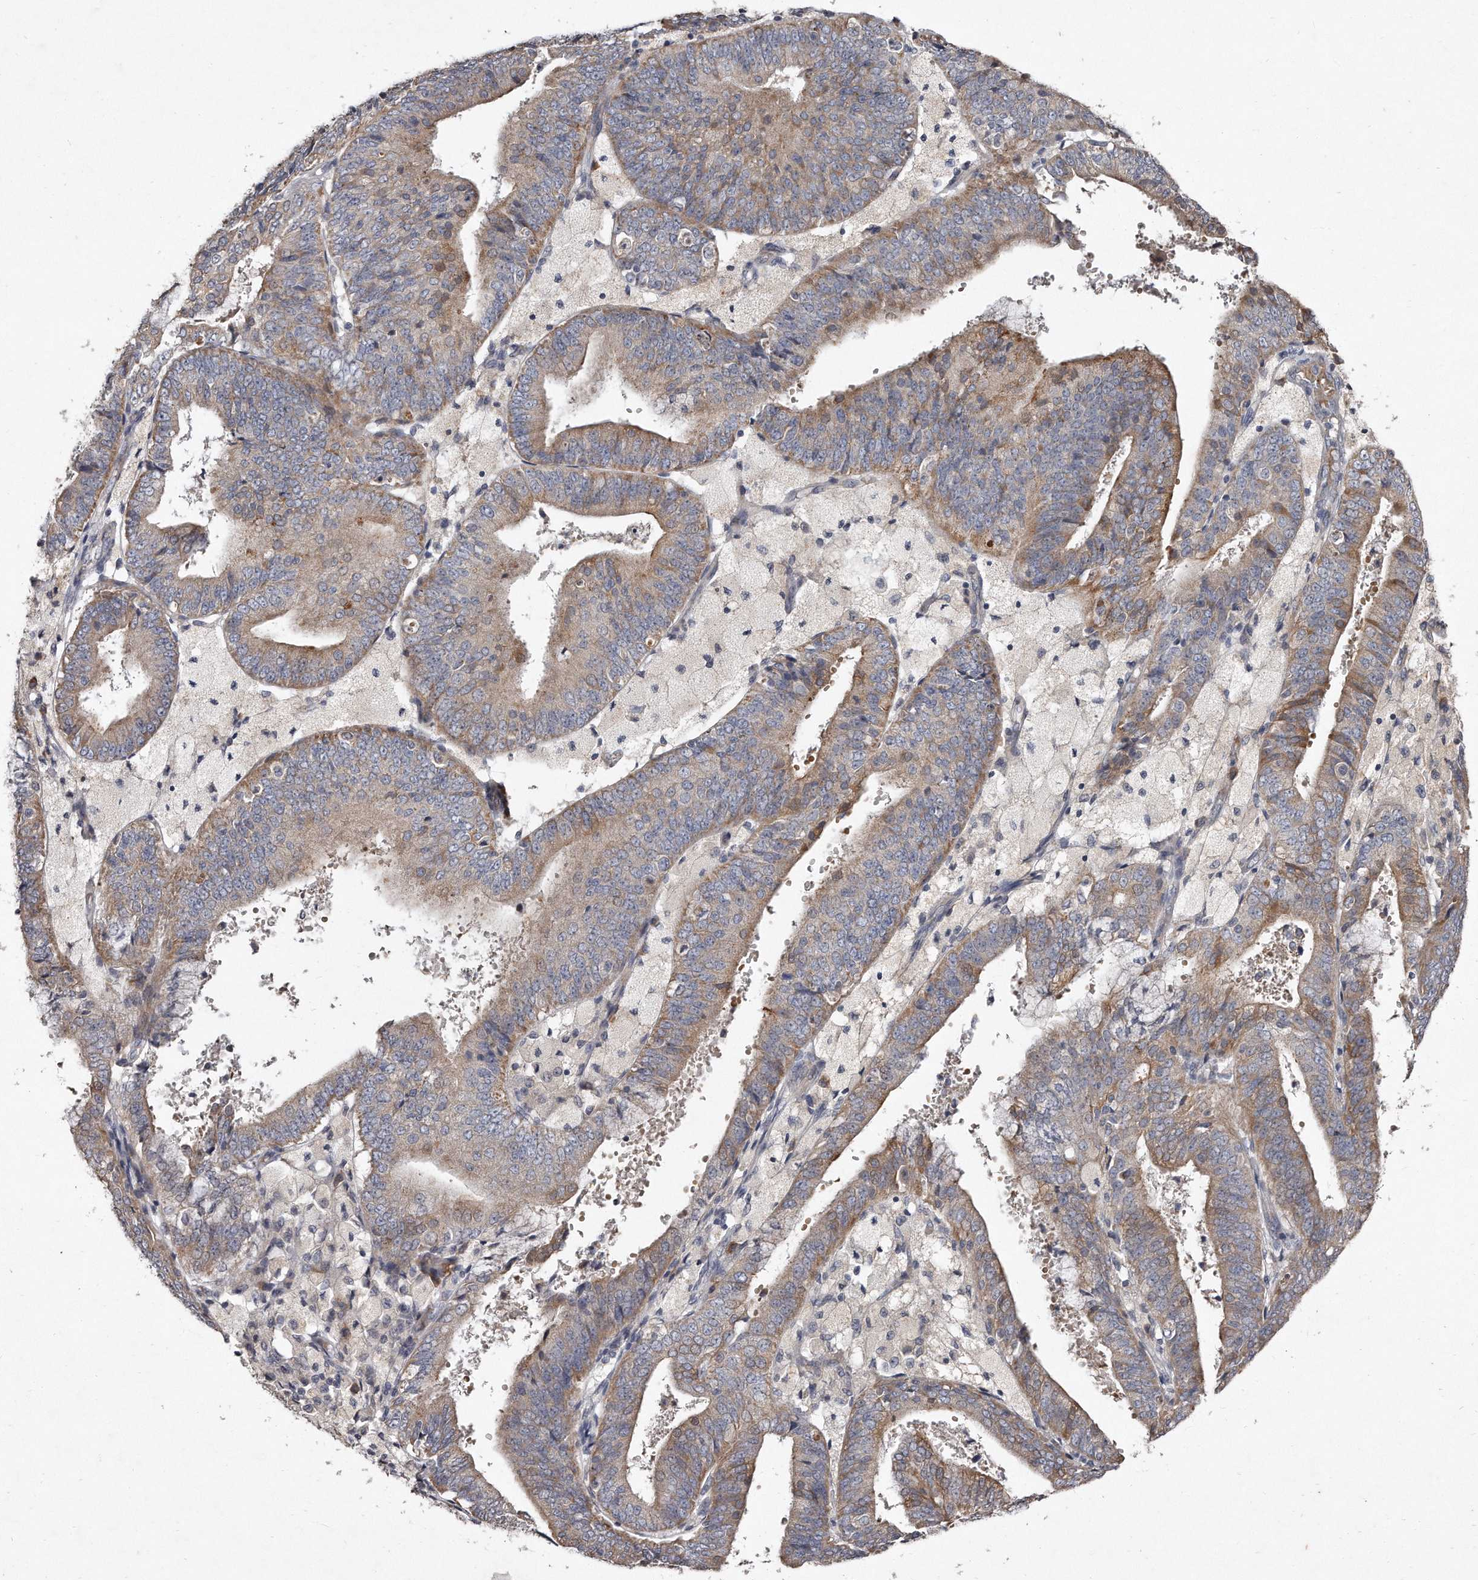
{"staining": {"intensity": "weak", "quantity": ">75%", "location": "cytoplasmic/membranous"}, "tissue": "endometrial cancer", "cell_type": "Tumor cells", "image_type": "cancer", "snomed": [{"axis": "morphology", "description": "Adenocarcinoma, NOS"}, {"axis": "topography", "description": "Endometrium"}], "caption": "Tumor cells show low levels of weak cytoplasmic/membranous positivity in about >75% of cells in human endometrial cancer. The protein is shown in brown color, while the nuclei are stained blue.", "gene": "TECR", "patient": {"sex": "female", "age": 63}}